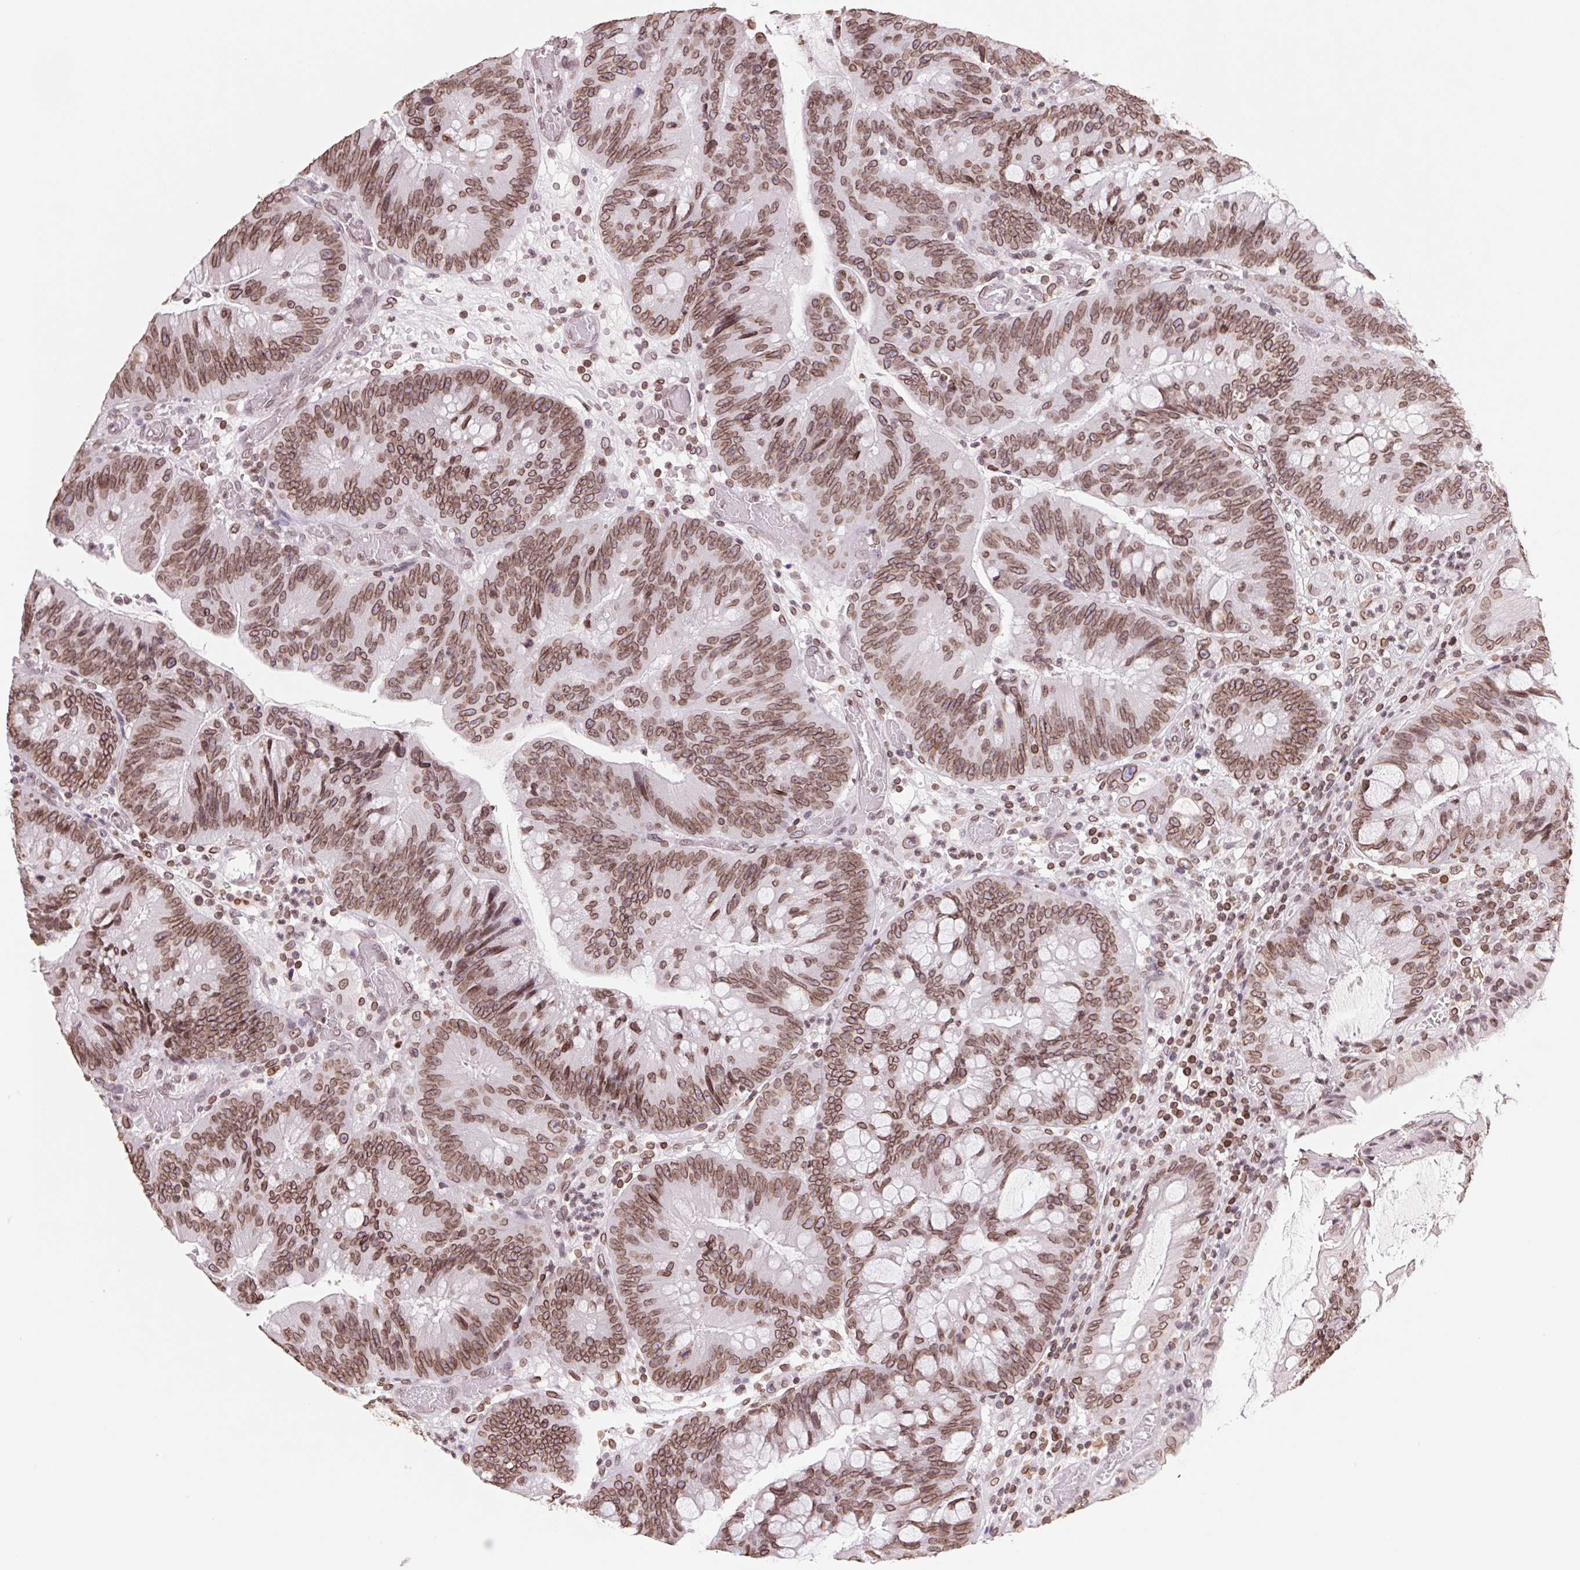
{"staining": {"intensity": "strong", "quantity": ">75%", "location": "cytoplasmic/membranous,nuclear"}, "tissue": "colorectal cancer", "cell_type": "Tumor cells", "image_type": "cancer", "snomed": [{"axis": "morphology", "description": "Adenocarcinoma, NOS"}, {"axis": "topography", "description": "Colon"}], "caption": "Immunohistochemistry (DAB) staining of adenocarcinoma (colorectal) demonstrates strong cytoplasmic/membranous and nuclear protein expression in about >75% of tumor cells.", "gene": "LMNB2", "patient": {"sex": "male", "age": 62}}